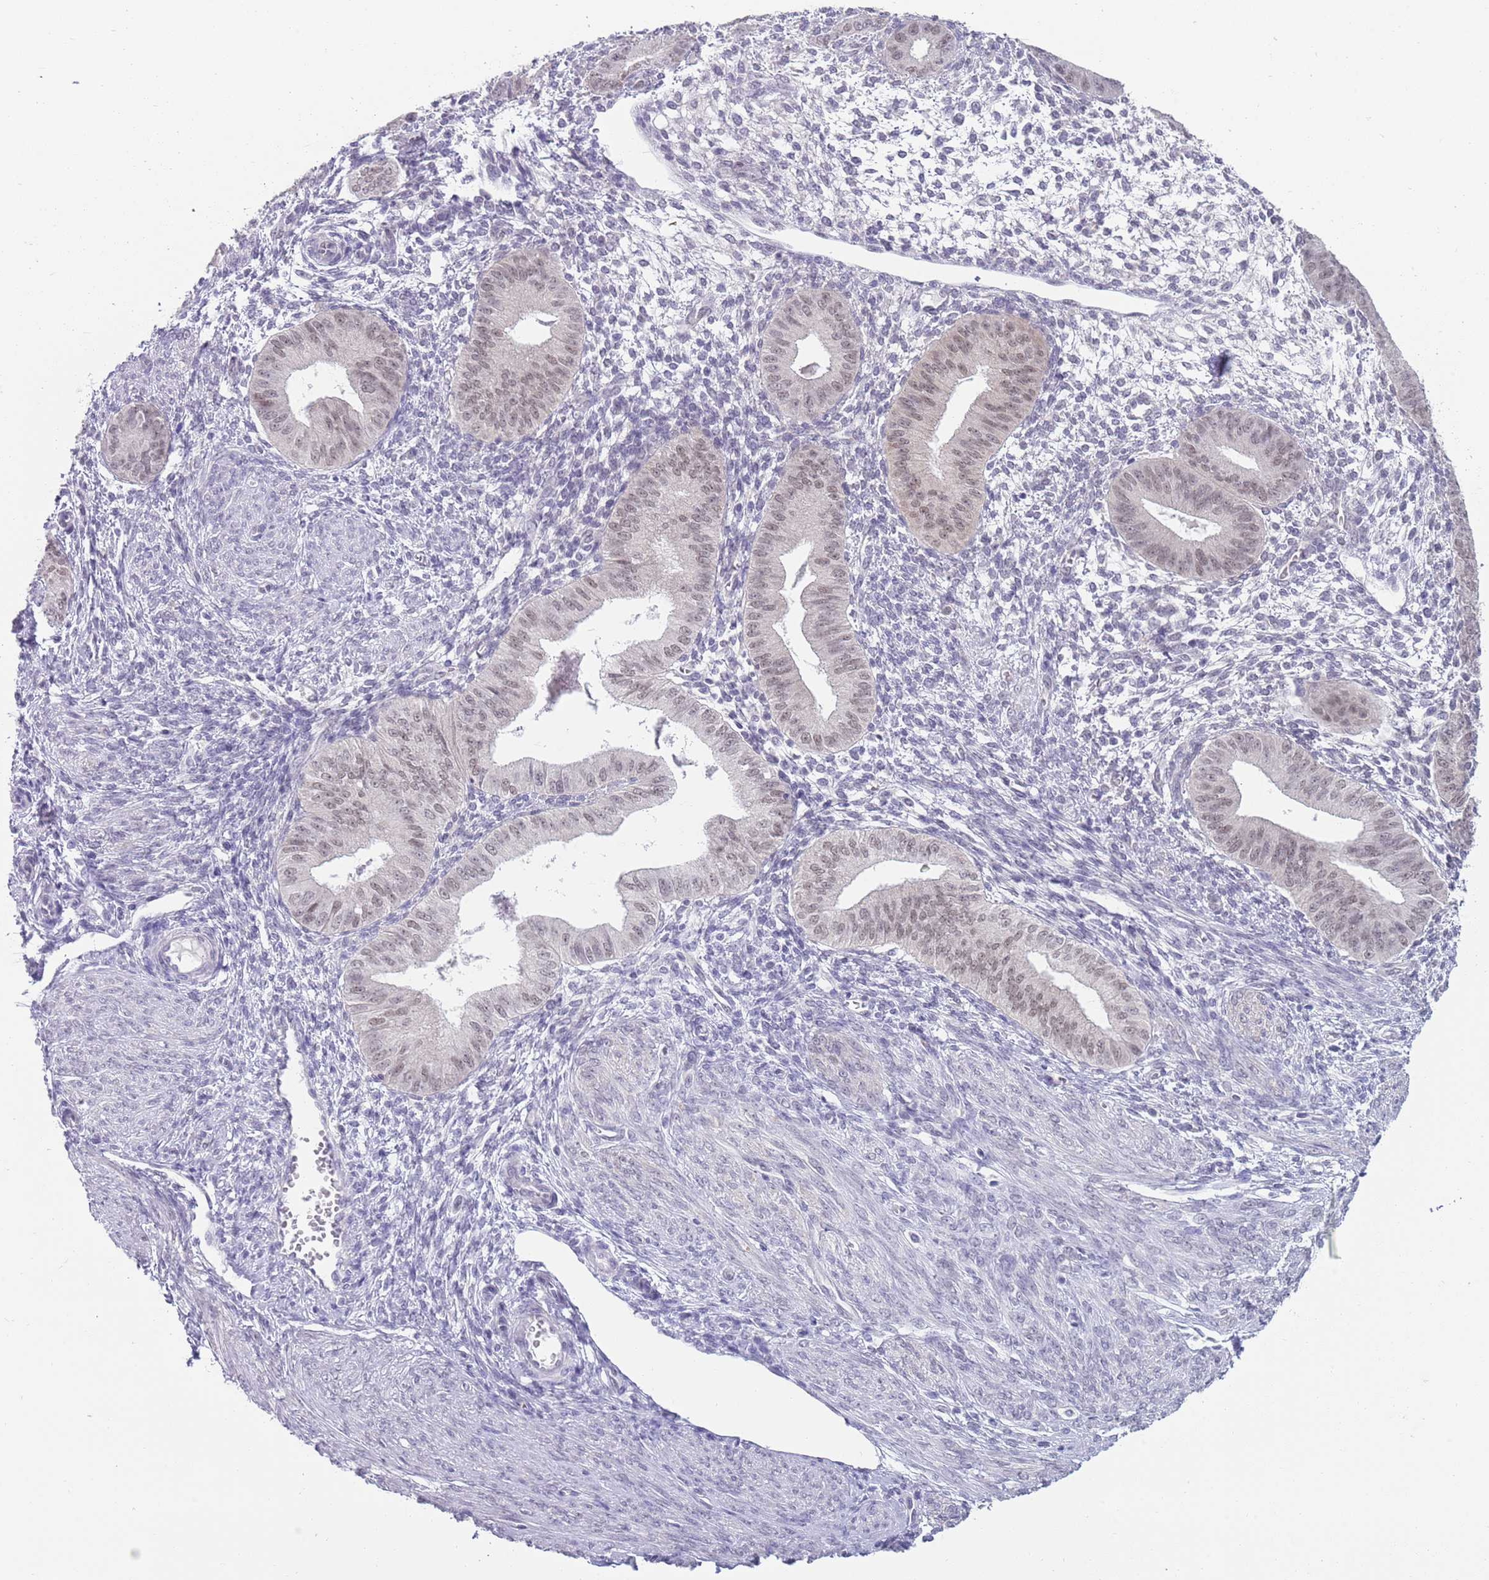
{"staining": {"intensity": "negative", "quantity": "none", "location": "none"}, "tissue": "endometrium", "cell_type": "Cells in endometrial stroma", "image_type": "normal", "snomed": [{"axis": "morphology", "description": "Normal tissue, NOS"}, {"axis": "topography", "description": "Endometrium"}], "caption": "Cells in endometrial stroma show no significant protein expression in benign endometrium. Brightfield microscopy of immunohistochemistry stained with DAB (brown) and hematoxylin (blue), captured at high magnification.", "gene": "SEPHS2", "patient": {"sex": "female", "age": 49}}